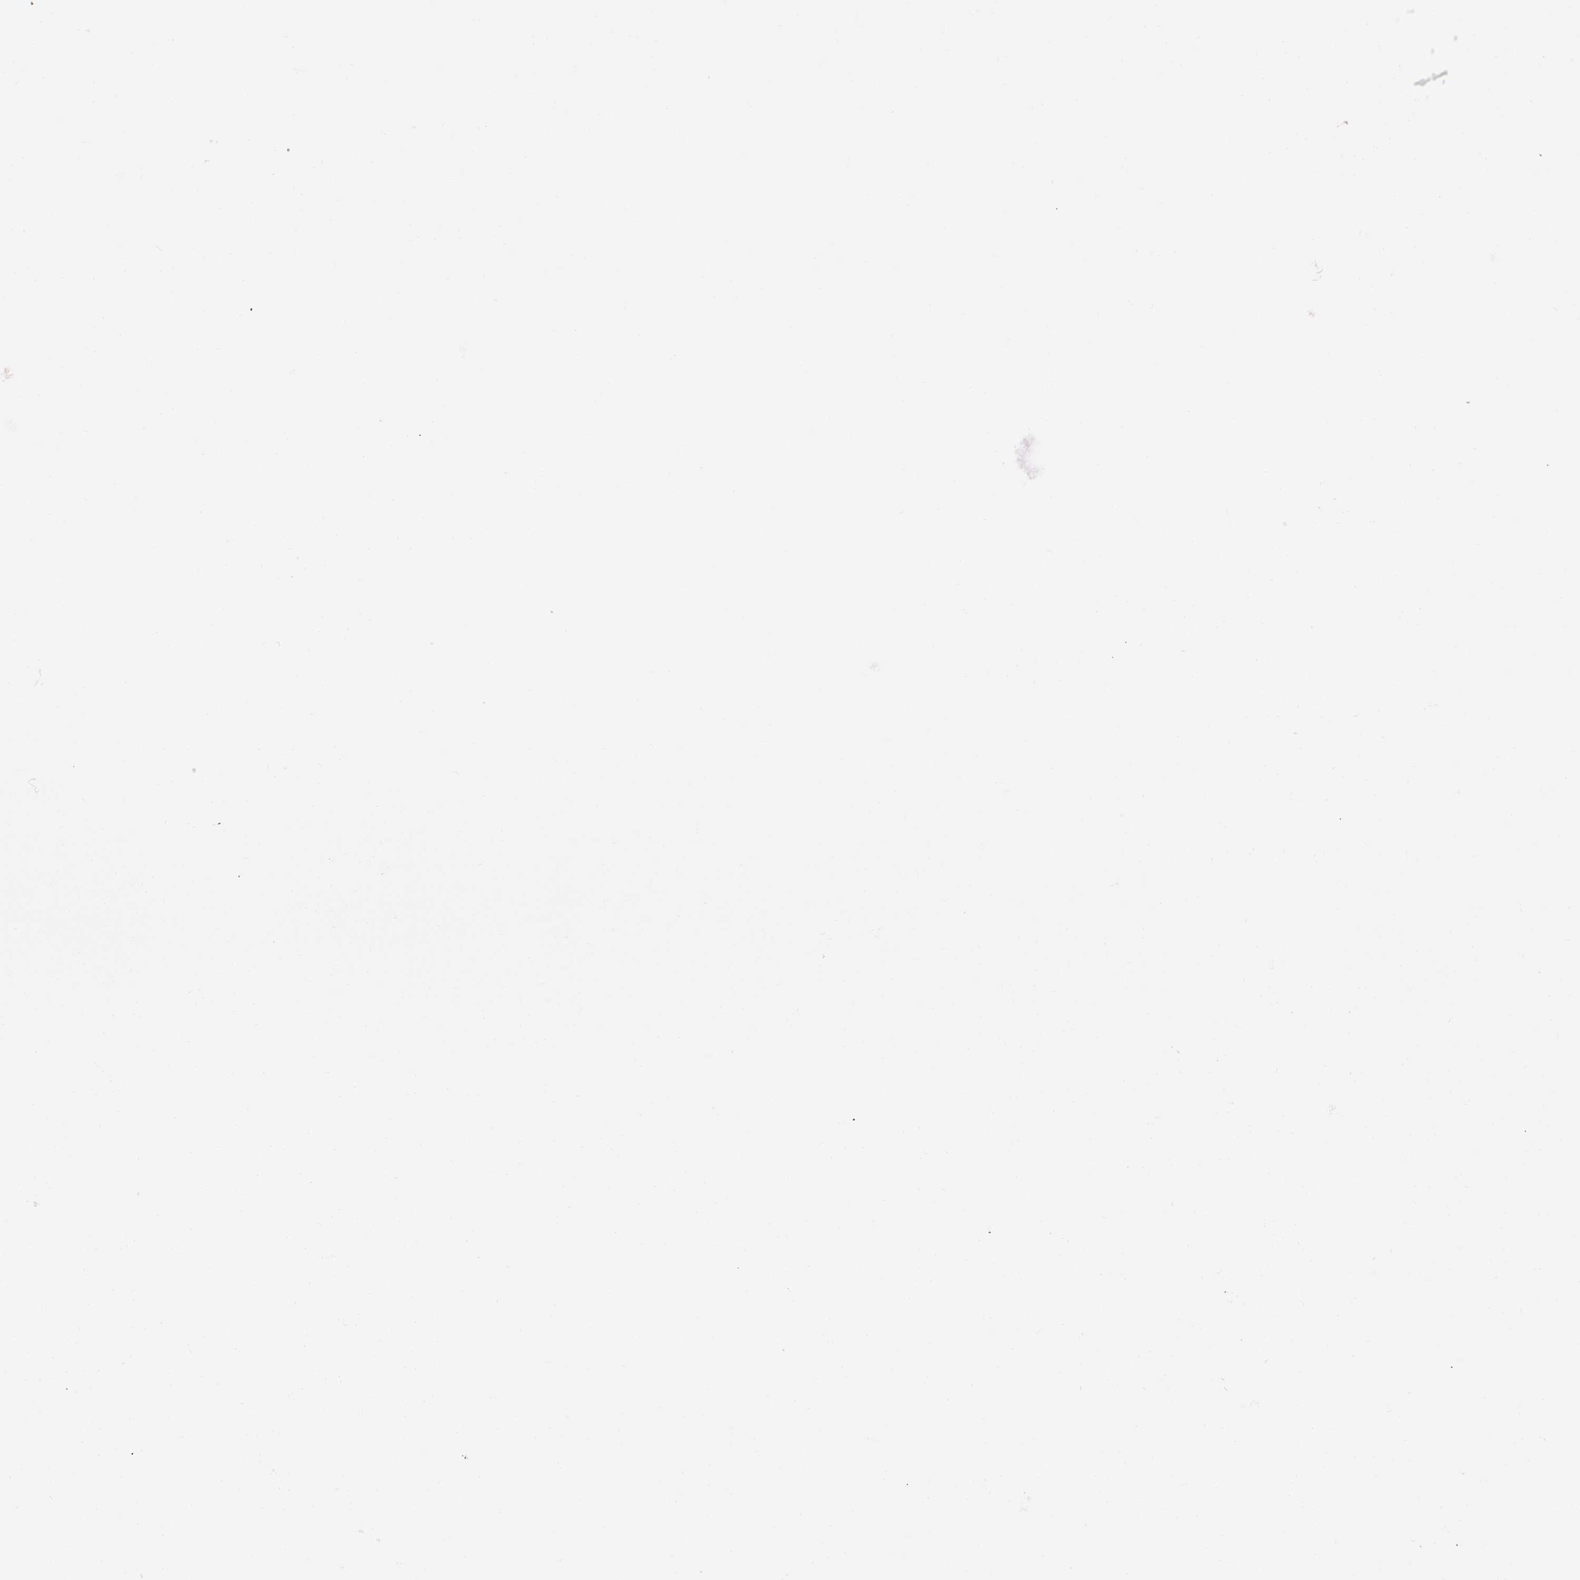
{"staining": {"intensity": "moderate", "quantity": ">75%", "location": "cytoplasmic/membranous"}, "tissue": "parathyroid gland", "cell_type": "Glandular cells", "image_type": "normal", "snomed": [{"axis": "morphology", "description": "Normal tissue, NOS"}, {"axis": "topography", "description": "Parathyroid gland"}], "caption": "Immunohistochemical staining of benign human parathyroid gland exhibits moderate cytoplasmic/membranous protein positivity in approximately >75% of glandular cells. The protein of interest is stained brown, and the nuclei are stained in blue (DAB IHC with brightfield microscopy, high magnification).", "gene": "IQCB1", "patient": {"sex": "female", "age": 56}}